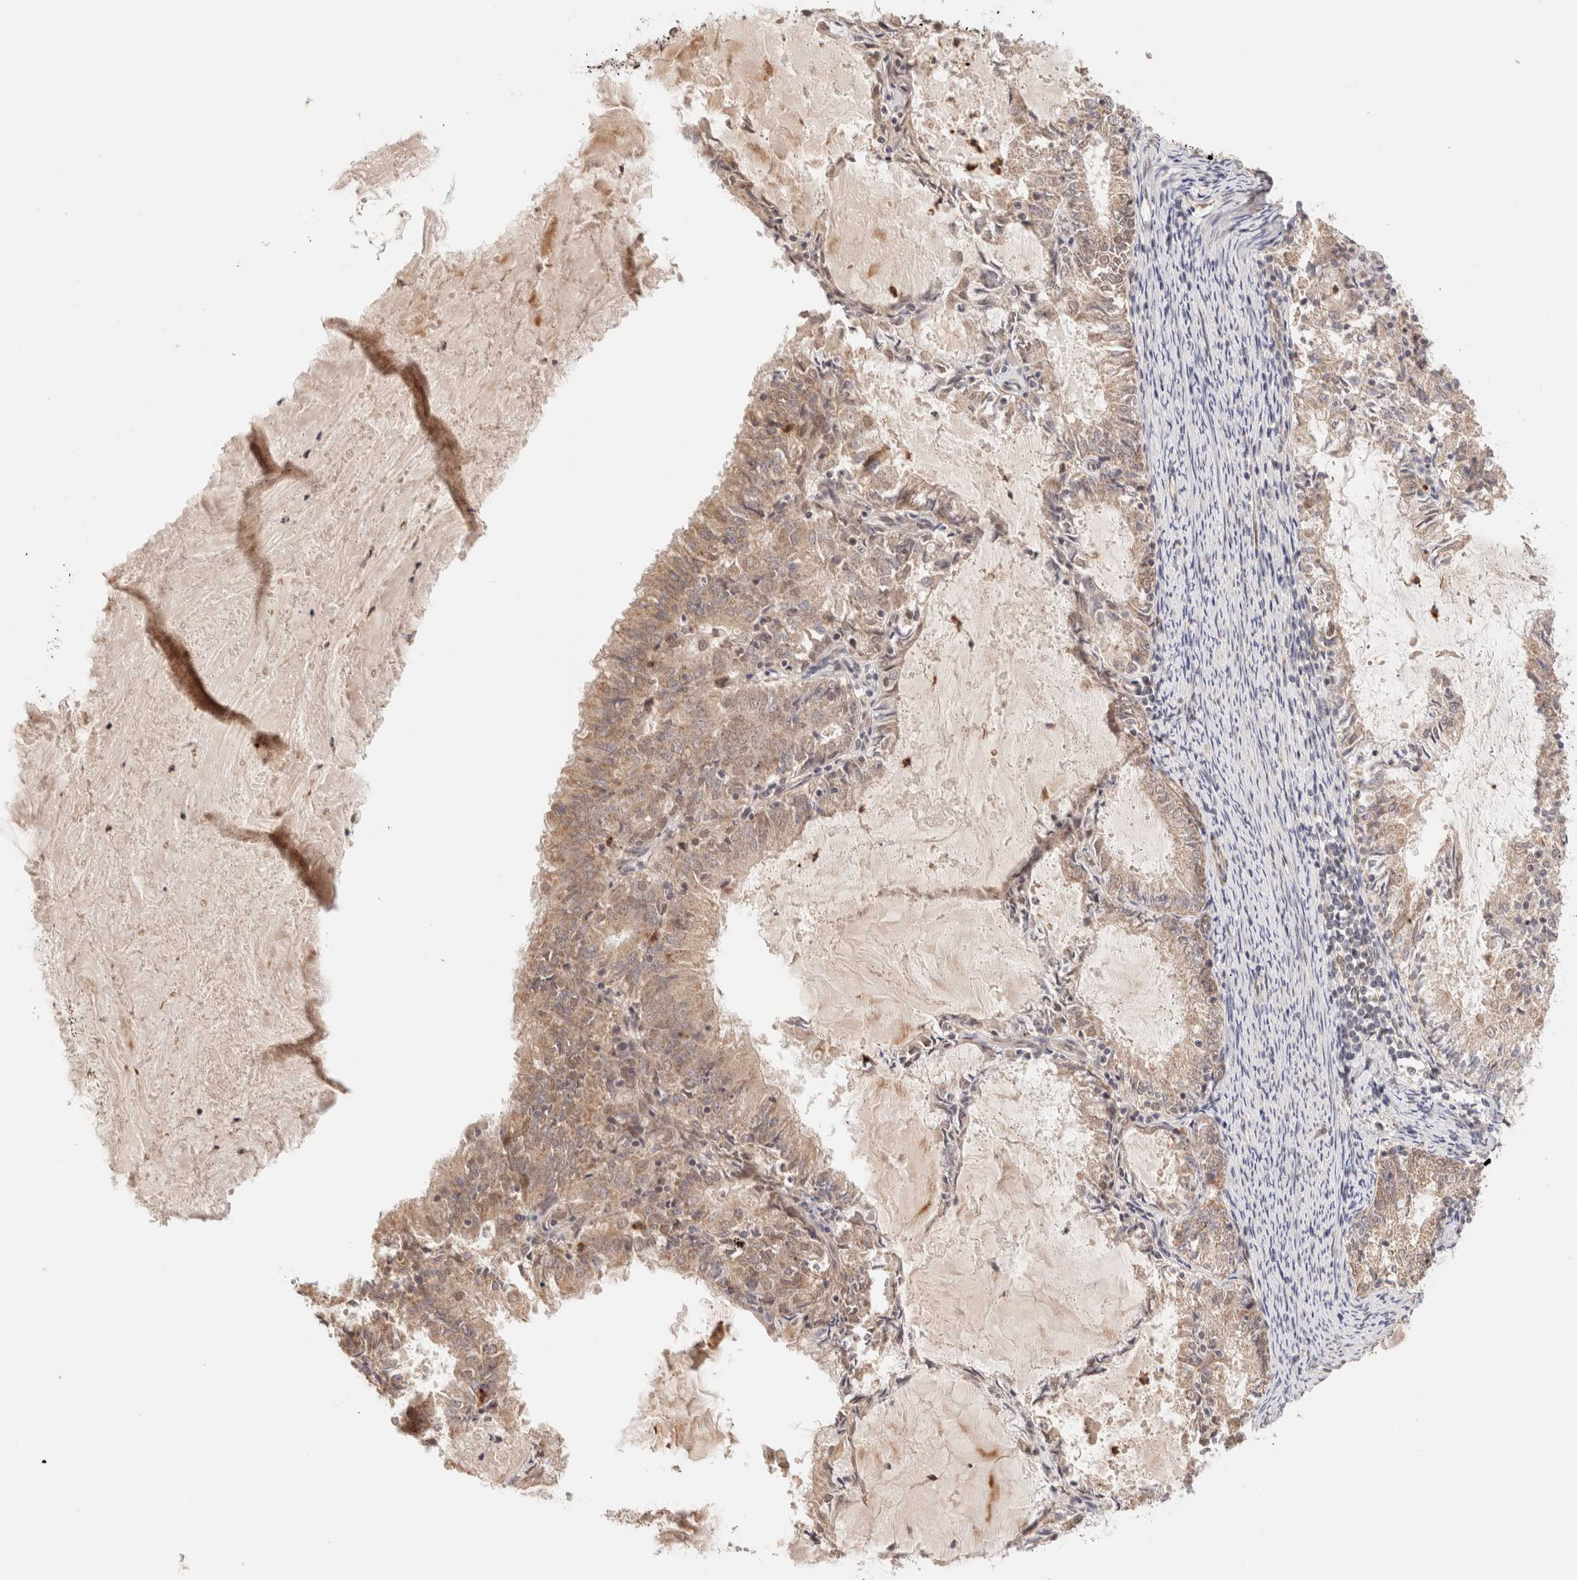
{"staining": {"intensity": "weak", "quantity": ">75%", "location": "cytoplasmic/membranous"}, "tissue": "endometrial cancer", "cell_type": "Tumor cells", "image_type": "cancer", "snomed": [{"axis": "morphology", "description": "Adenocarcinoma, NOS"}, {"axis": "topography", "description": "Endometrium"}], "caption": "The image displays immunohistochemical staining of endometrial cancer (adenocarcinoma). There is weak cytoplasmic/membranous staining is appreciated in about >75% of tumor cells.", "gene": "BRPF3", "patient": {"sex": "female", "age": 57}}